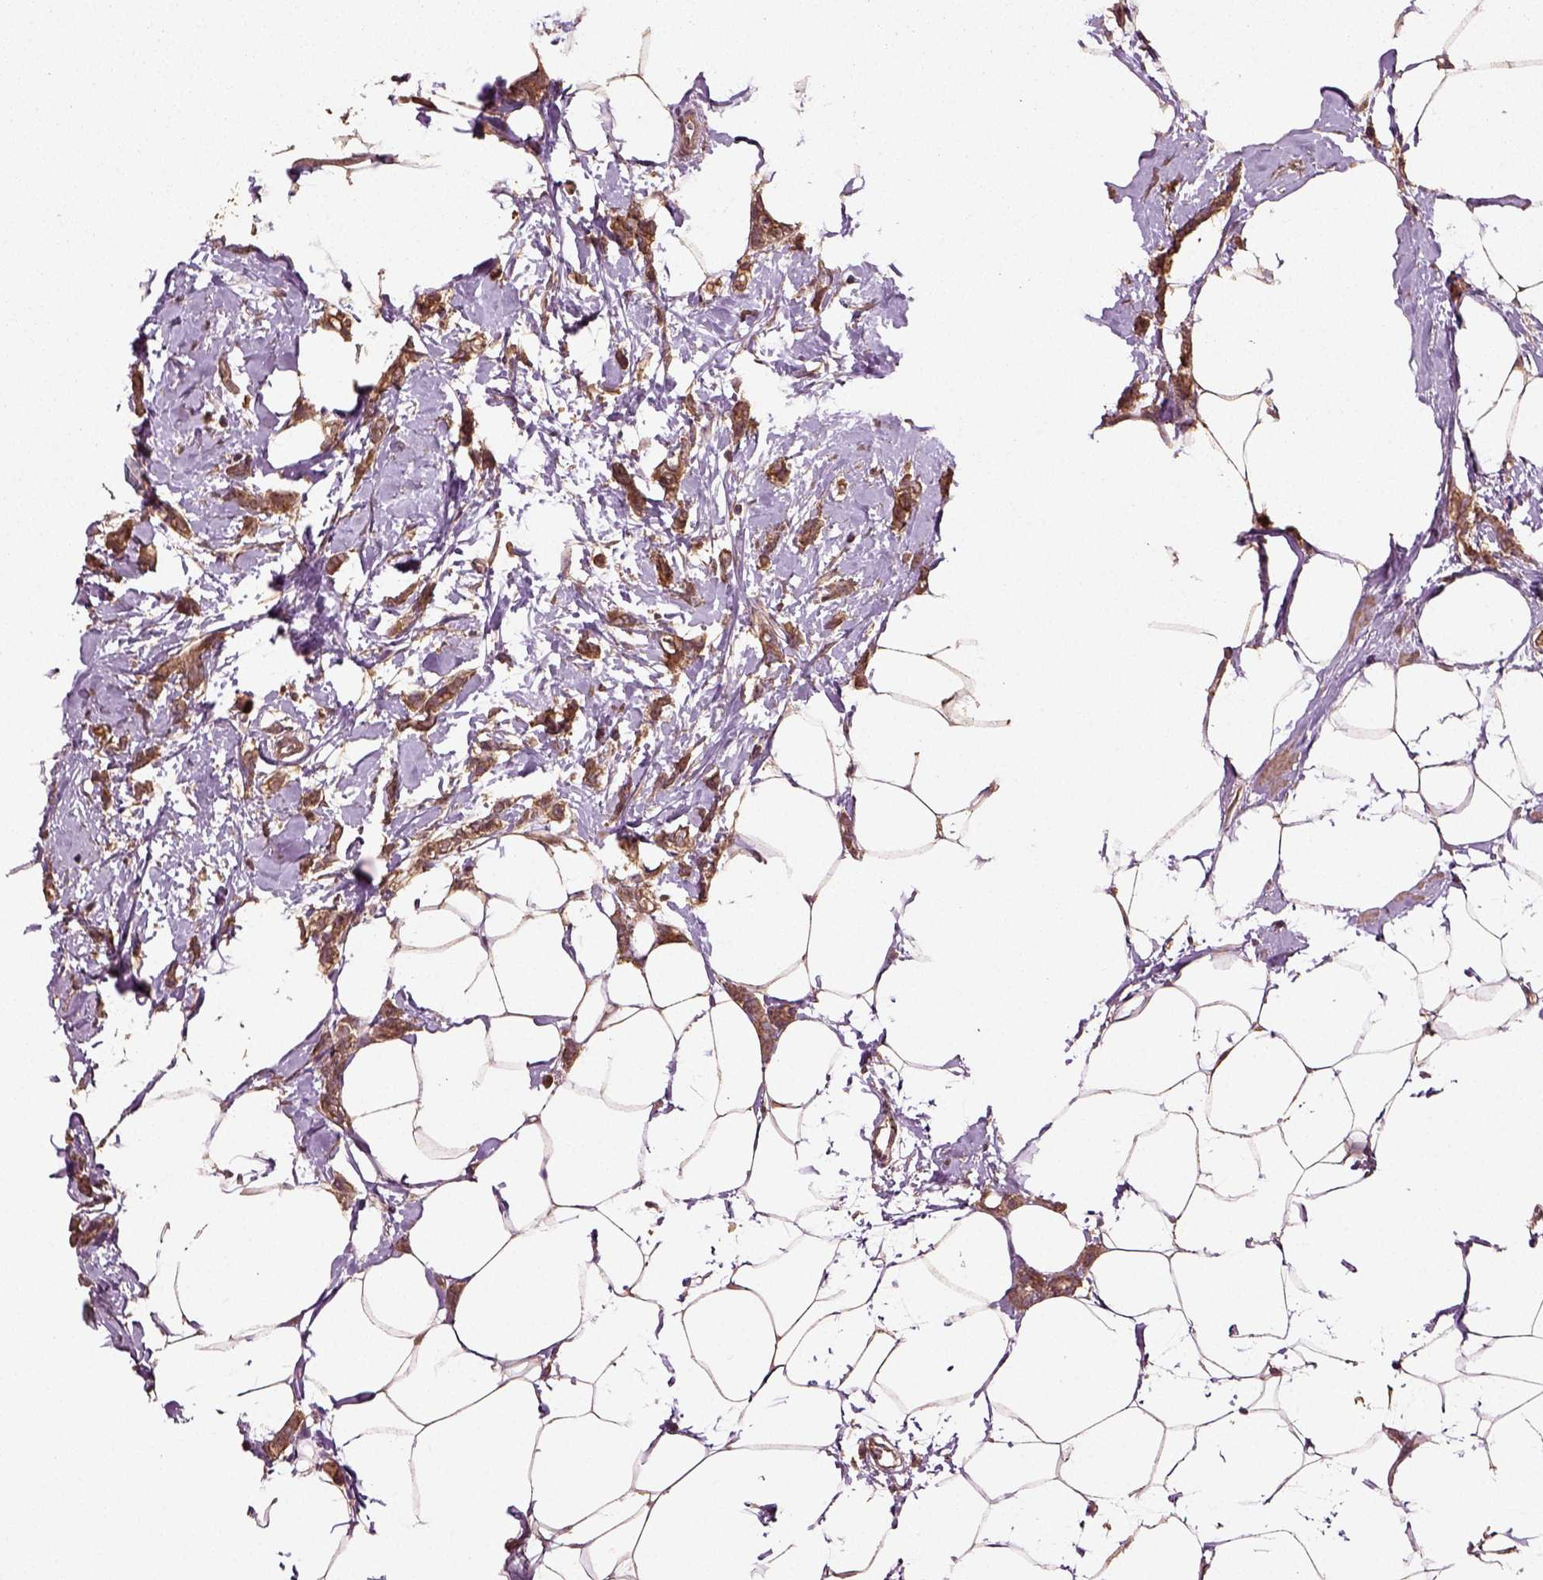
{"staining": {"intensity": "moderate", "quantity": ">75%", "location": "cytoplasmic/membranous"}, "tissue": "breast cancer", "cell_type": "Tumor cells", "image_type": "cancer", "snomed": [{"axis": "morphology", "description": "Duct carcinoma"}, {"axis": "topography", "description": "Breast"}], "caption": "Immunohistochemical staining of human breast cancer displays medium levels of moderate cytoplasmic/membranous staining in approximately >75% of tumor cells. The staining was performed using DAB (3,3'-diaminobenzidine) to visualize the protein expression in brown, while the nuclei were stained in blue with hematoxylin (Magnification: 20x).", "gene": "ERV3-1", "patient": {"sex": "female", "age": 40}}